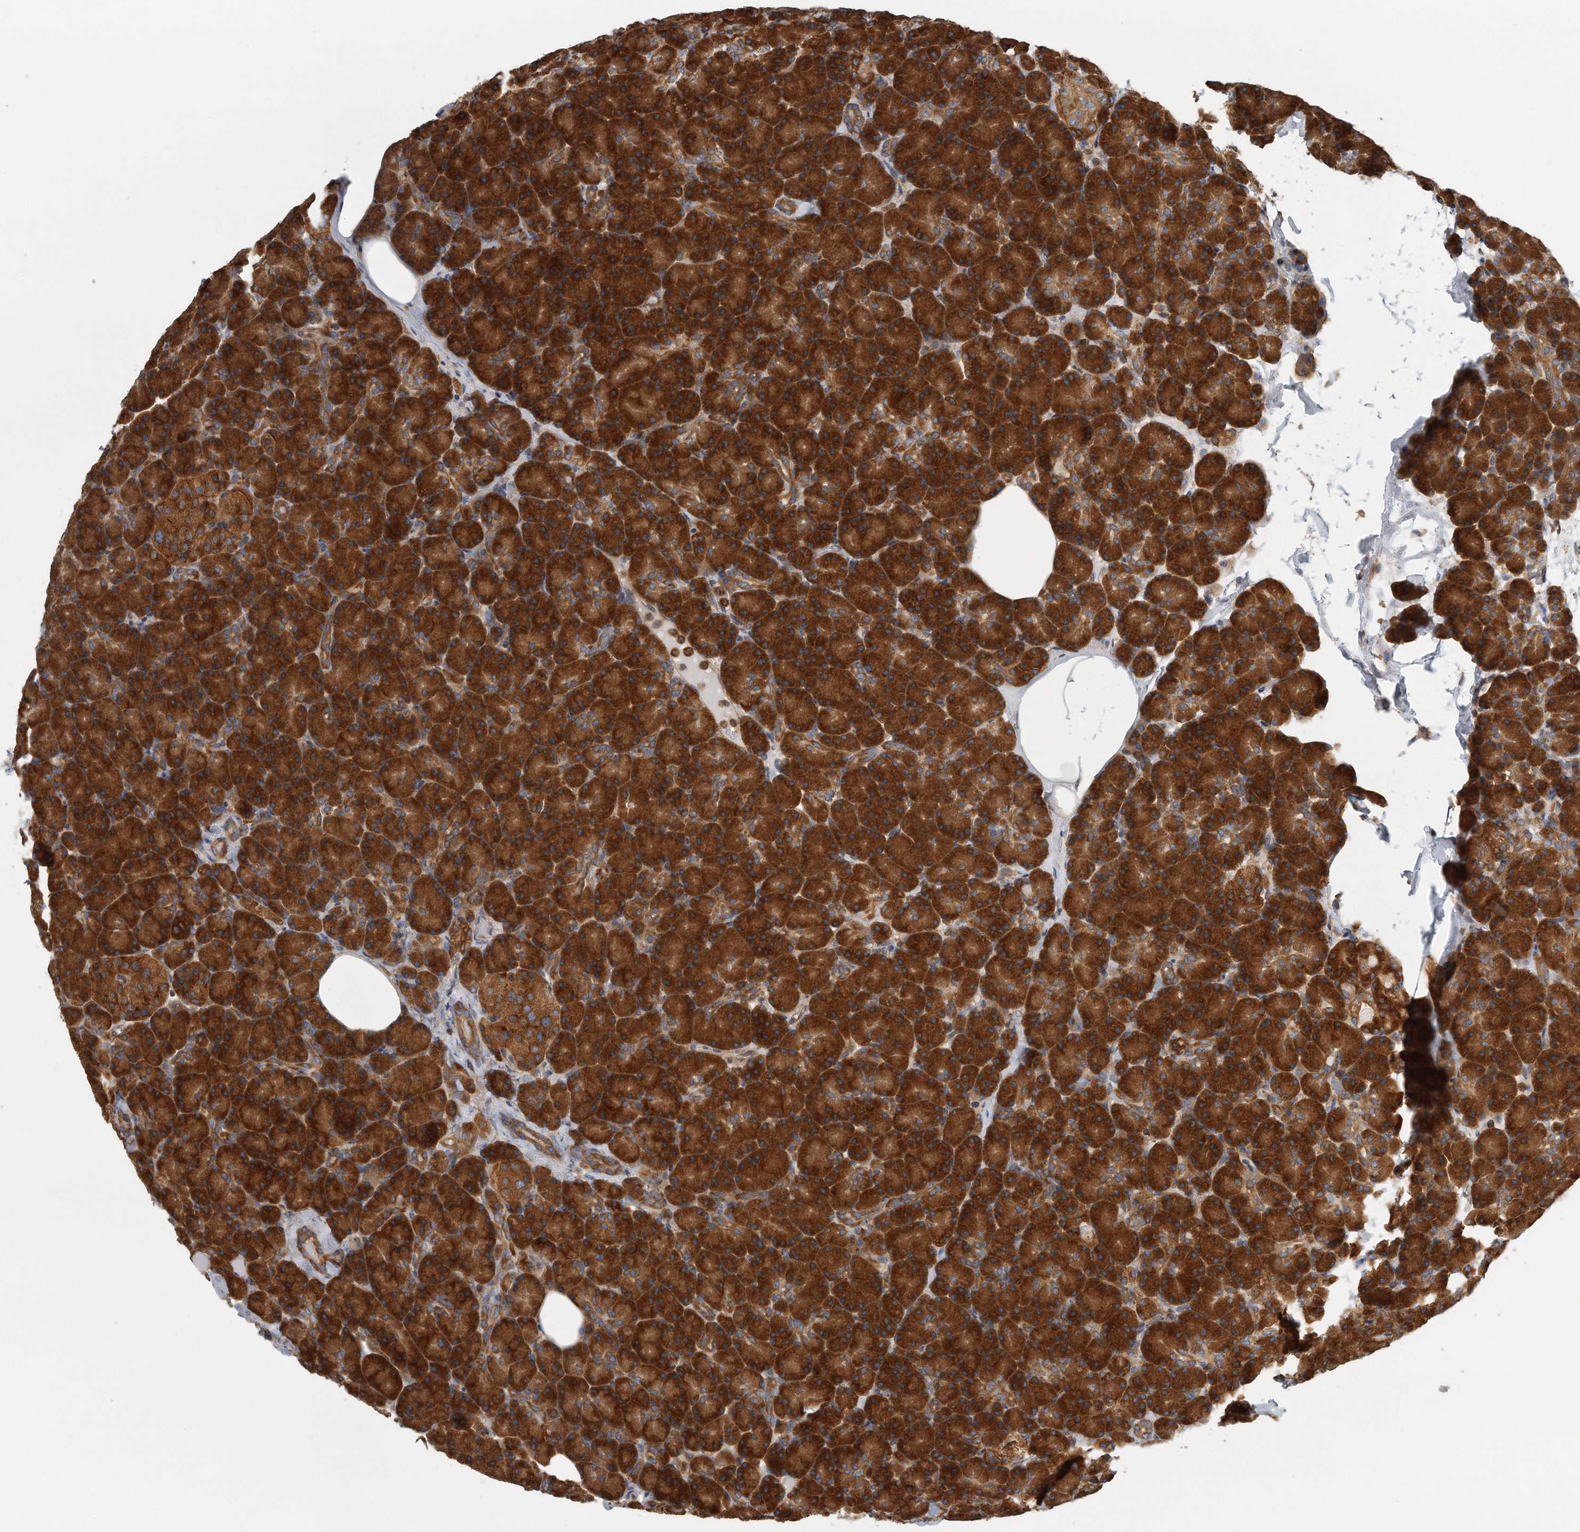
{"staining": {"intensity": "strong", "quantity": ">75%", "location": "cytoplasmic/membranous"}, "tissue": "pancreas", "cell_type": "Exocrine glandular cells", "image_type": "normal", "snomed": [{"axis": "morphology", "description": "Normal tissue, NOS"}, {"axis": "topography", "description": "Pancreas"}], "caption": "Immunohistochemistry (DAB) staining of benign human pancreas reveals strong cytoplasmic/membranous protein positivity in about >75% of exocrine glandular cells.", "gene": "EIF3I", "patient": {"sex": "female", "age": 43}}